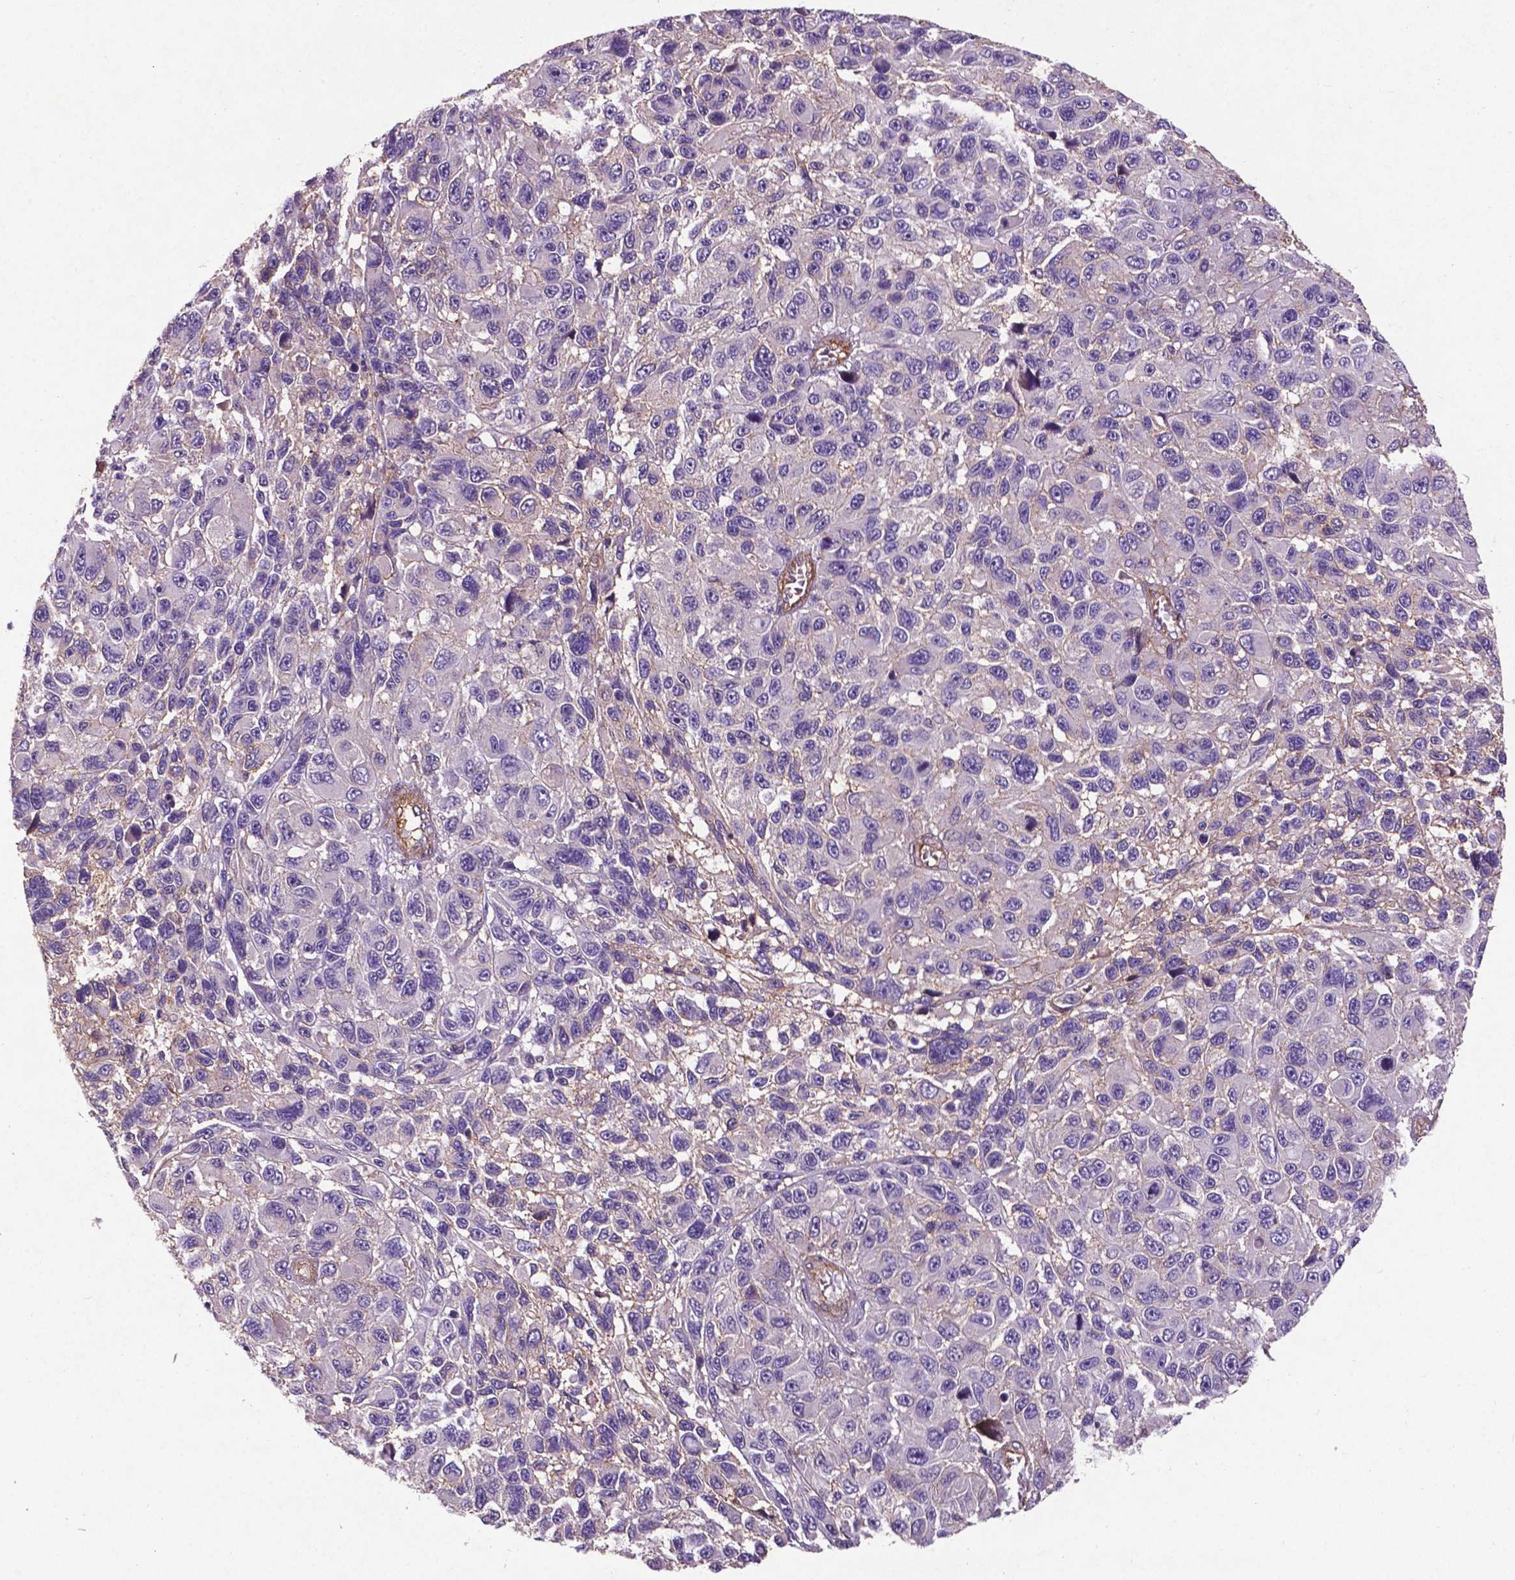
{"staining": {"intensity": "negative", "quantity": "none", "location": "none"}, "tissue": "melanoma", "cell_type": "Tumor cells", "image_type": "cancer", "snomed": [{"axis": "morphology", "description": "Malignant melanoma, NOS"}, {"axis": "topography", "description": "Skin"}], "caption": "The photomicrograph shows no significant expression in tumor cells of melanoma. (Immunohistochemistry (ihc), brightfield microscopy, high magnification).", "gene": "RRAS", "patient": {"sex": "male", "age": 53}}